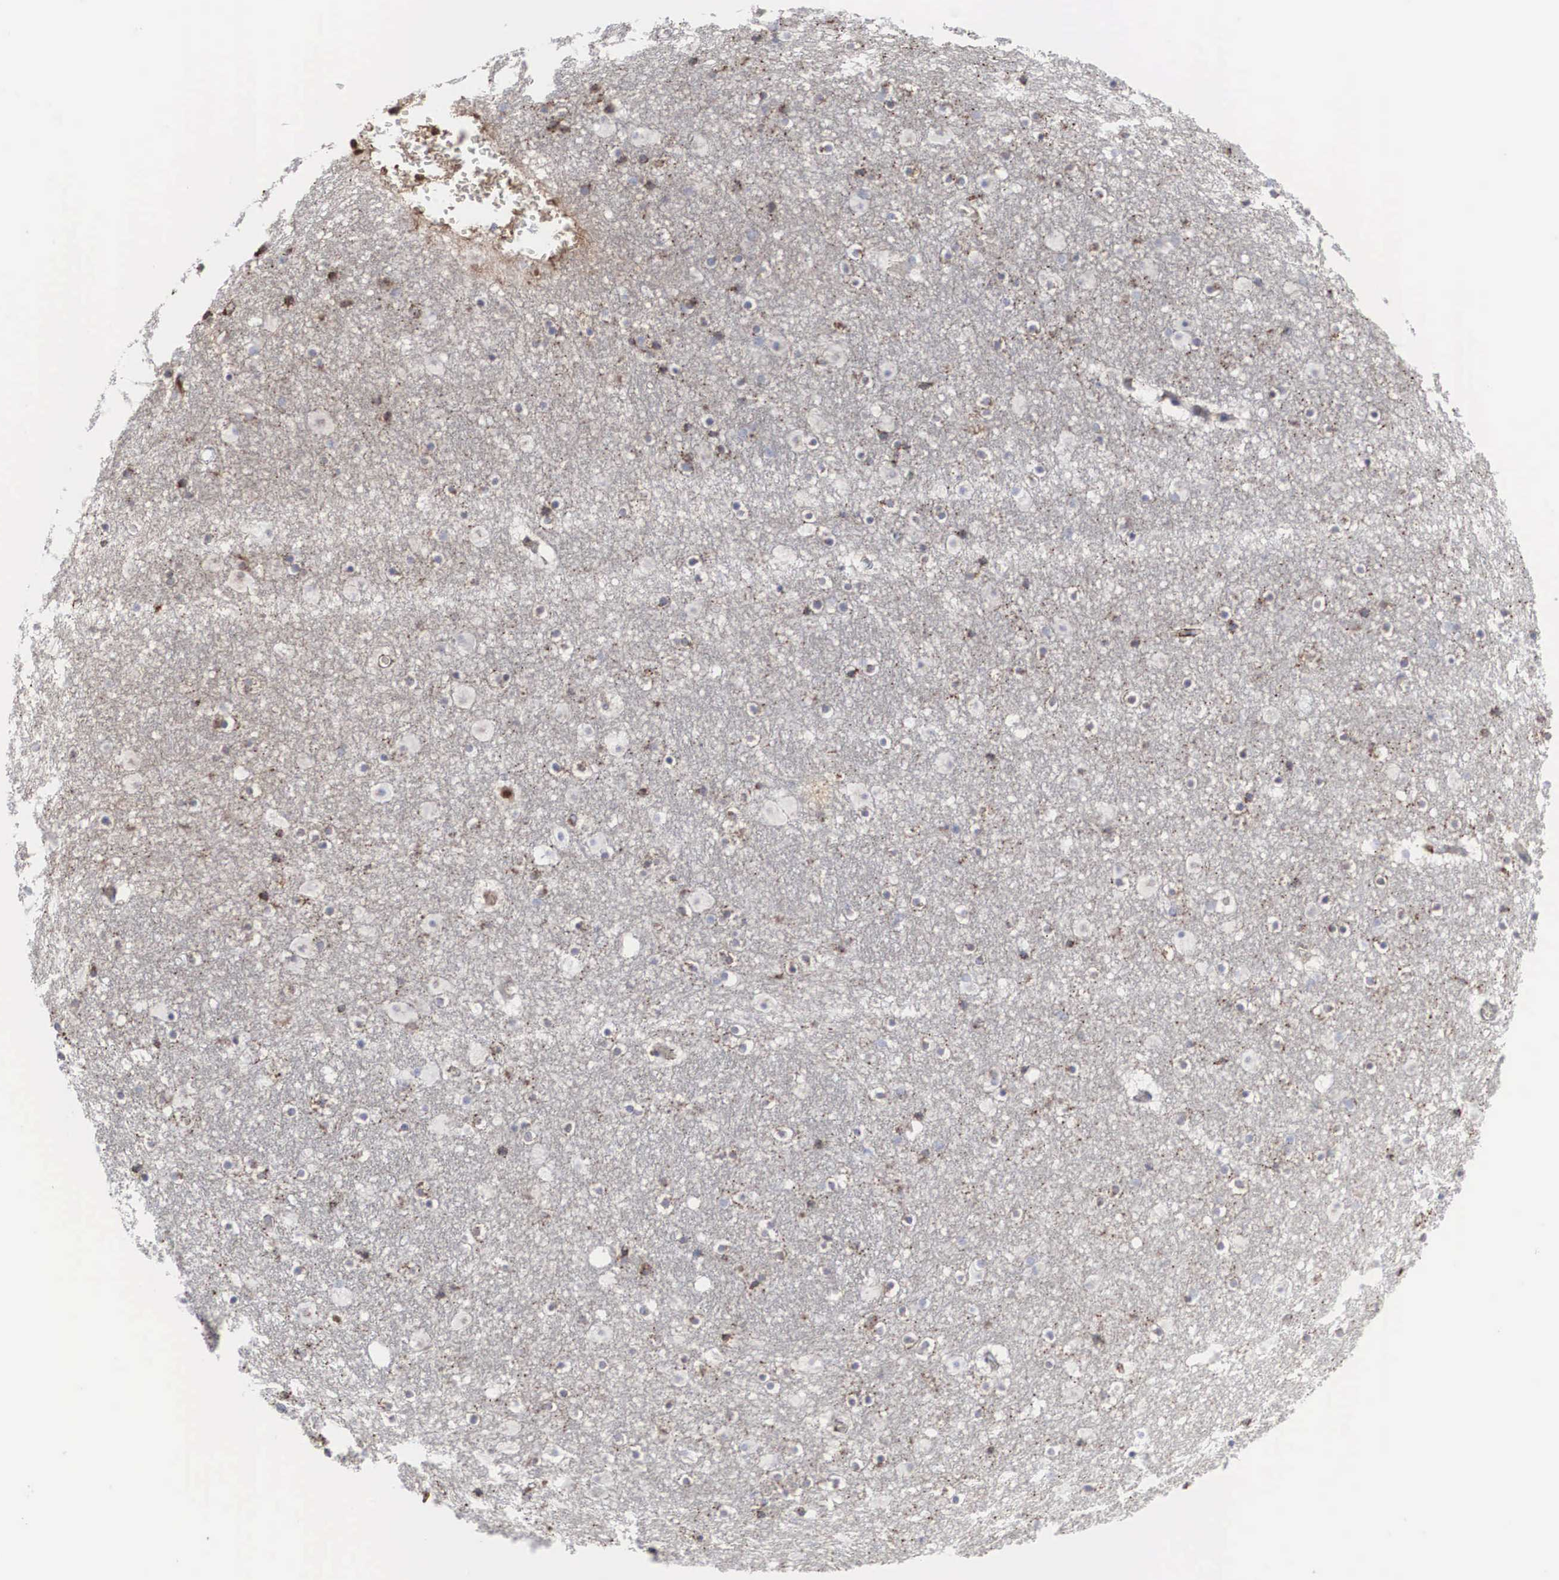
{"staining": {"intensity": "moderate", "quantity": "25%-75%", "location": "cytoplasmic/membranous"}, "tissue": "caudate", "cell_type": "Glial cells", "image_type": "normal", "snomed": [{"axis": "morphology", "description": "Normal tissue, NOS"}, {"axis": "topography", "description": "Lateral ventricle wall"}], "caption": "Immunohistochemistry (IHC) micrograph of benign human caudate stained for a protein (brown), which demonstrates medium levels of moderate cytoplasmic/membranous positivity in approximately 25%-75% of glial cells.", "gene": "LGALS3BP", "patient": {"sex": "male", "age": 45}}